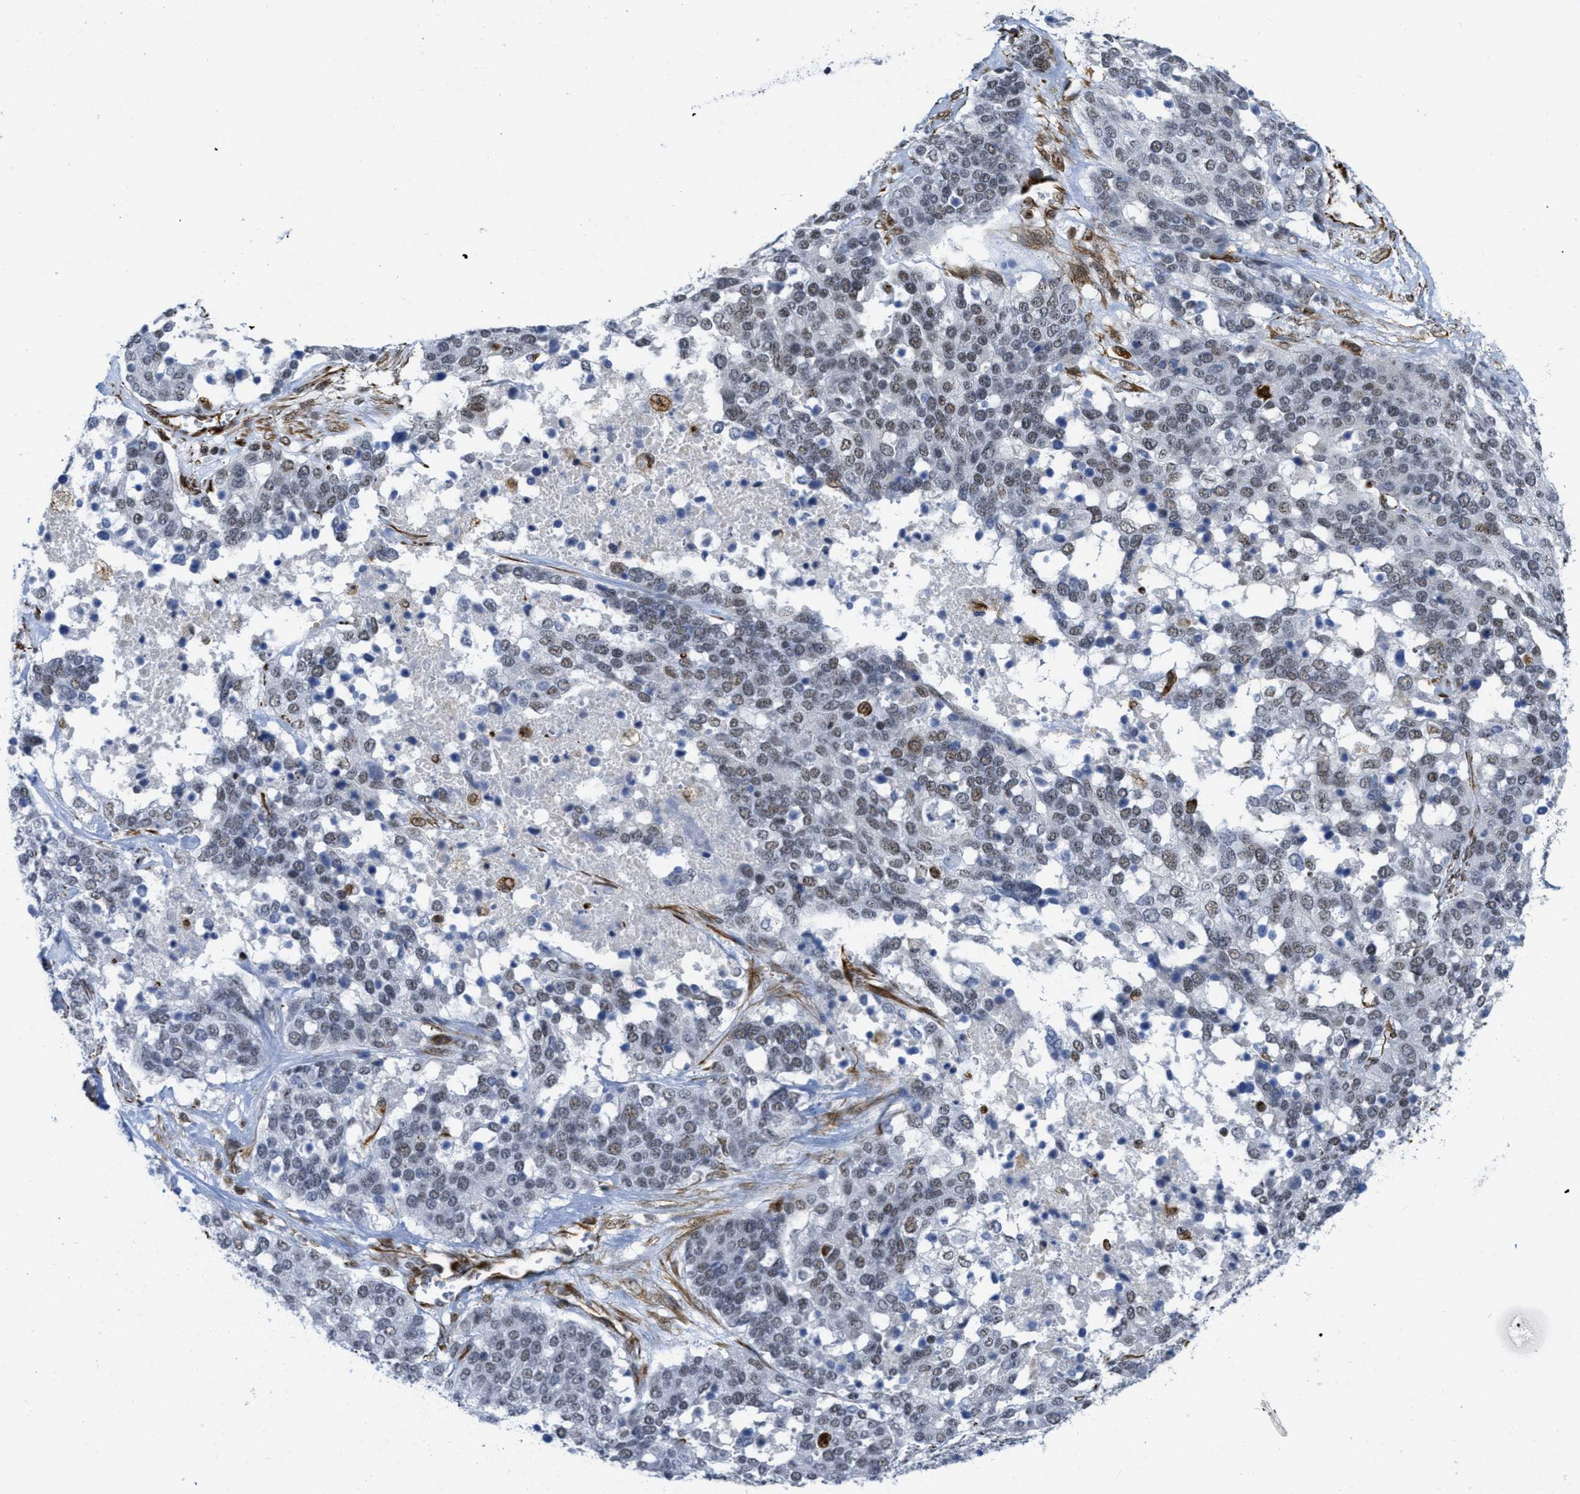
{"staining": {"intensity": "weak", "quantity": "25%-75%", "location": "nuclear"}, "tissue": "ovarian cancer", "cell_type": "Tumor cells", "image_type": "cancer", "snomed": [{"axis": "morphology", "description": "Cystadenocarcinoma, serous, NOS"}, {"axis": "topography", "description": "Ovary"}], "caption": "A high-resolution photomicrograph shows IHC staining of ovarian cancer (serous cystadenocarcinoma), which exhibits weak nuclear expression in about 25%-75% of tumor cells.", "gene": "LRRC8B", "patient": {"sex": "female", "age": 44}}